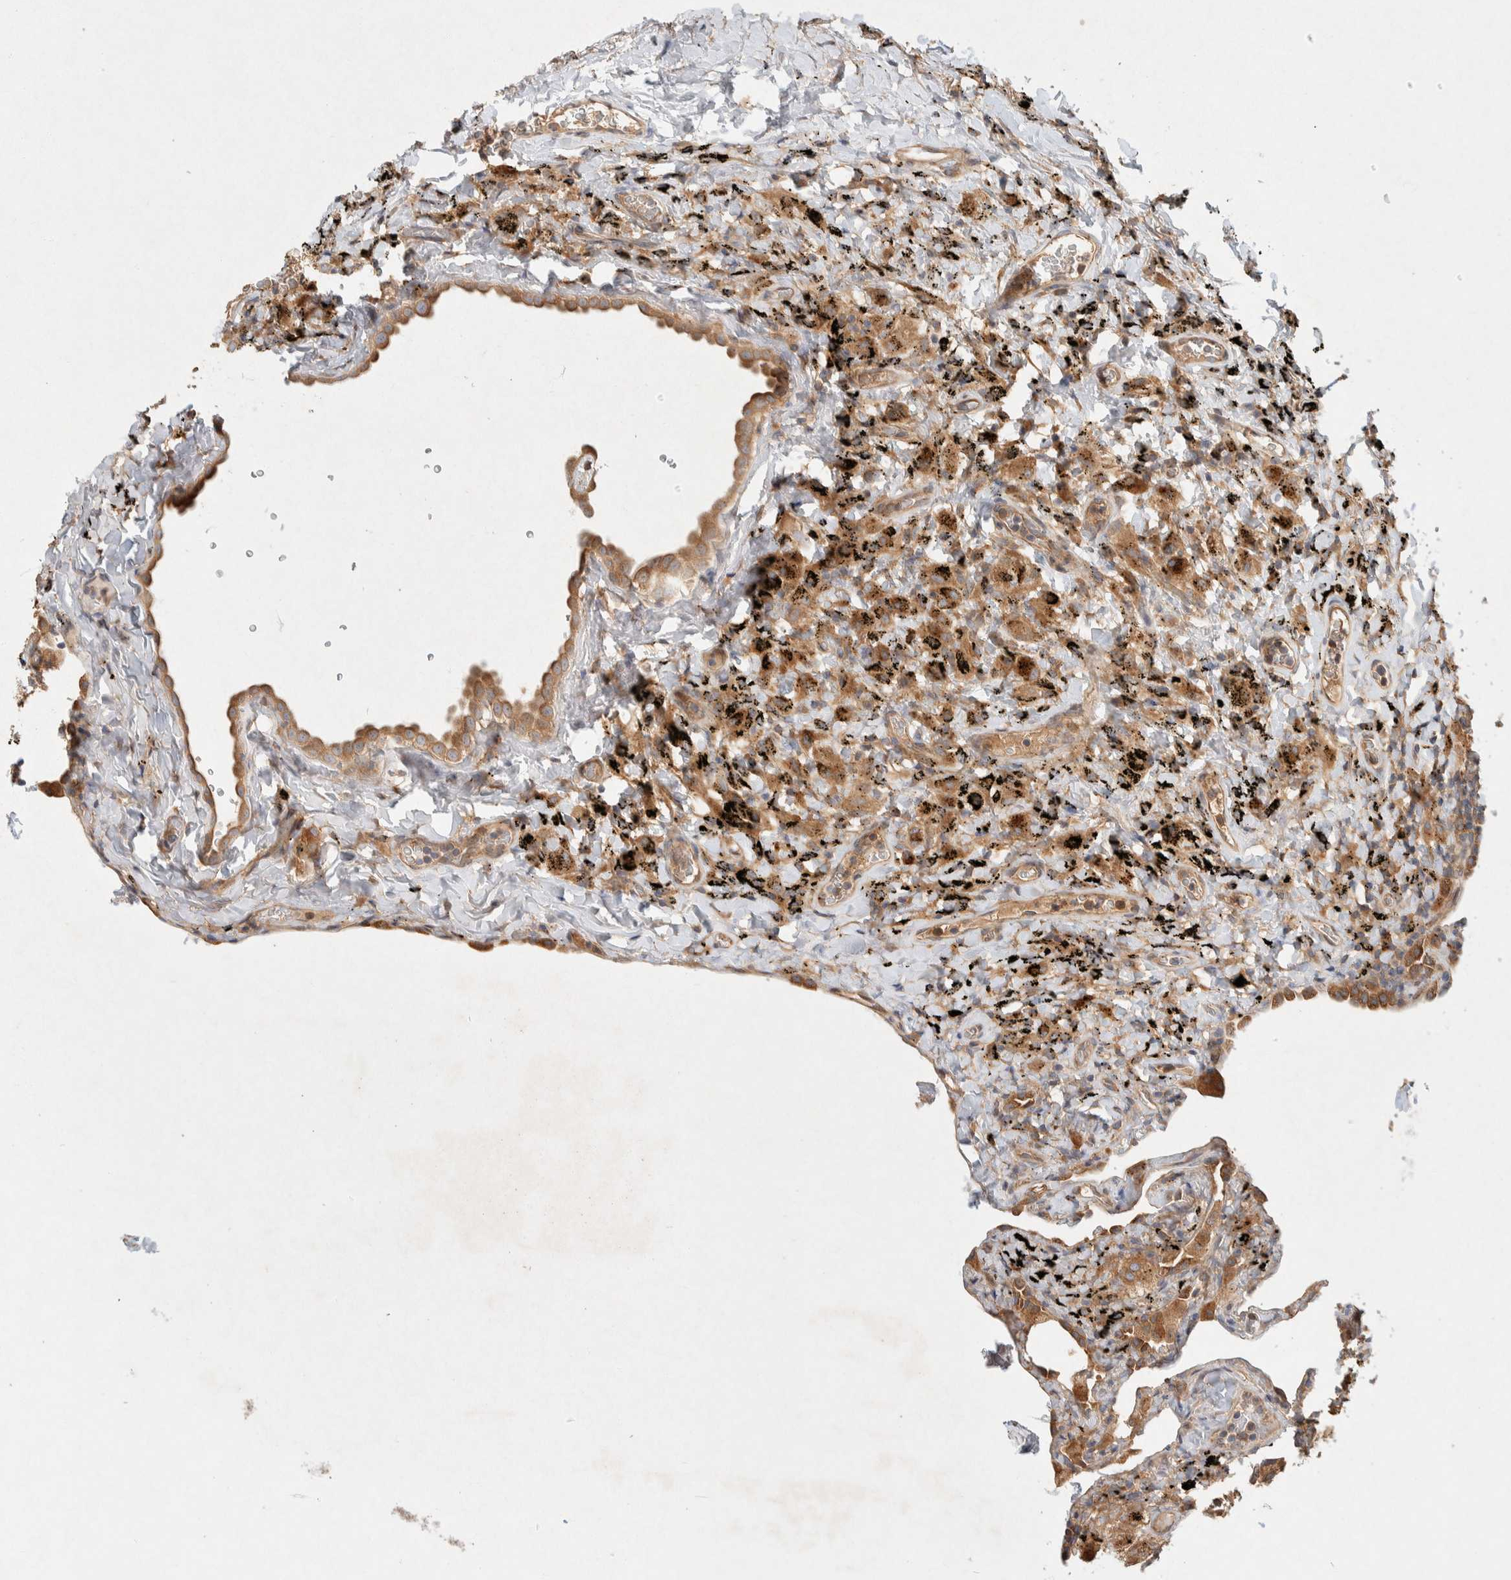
{"staining": {"intensity": "moderate", "quantity": "<25%", "location": "cytoplasmic/membranous"}, "tissue": "lung", "cell_type": "Alveolar cells", "image_type": "normal", "snomed": [{"axis": "morphology", "description": "Normal tissue, NOS"}, {"axis": "topography", "description": "Lung"}], "caption": "A brown stain highlights moderate cytoplasmic/membranous positivity of a protein in alveolar cells of unremarkable lung.", "gene": "PXK", "patient": {"sex": "male", "age": 59}}